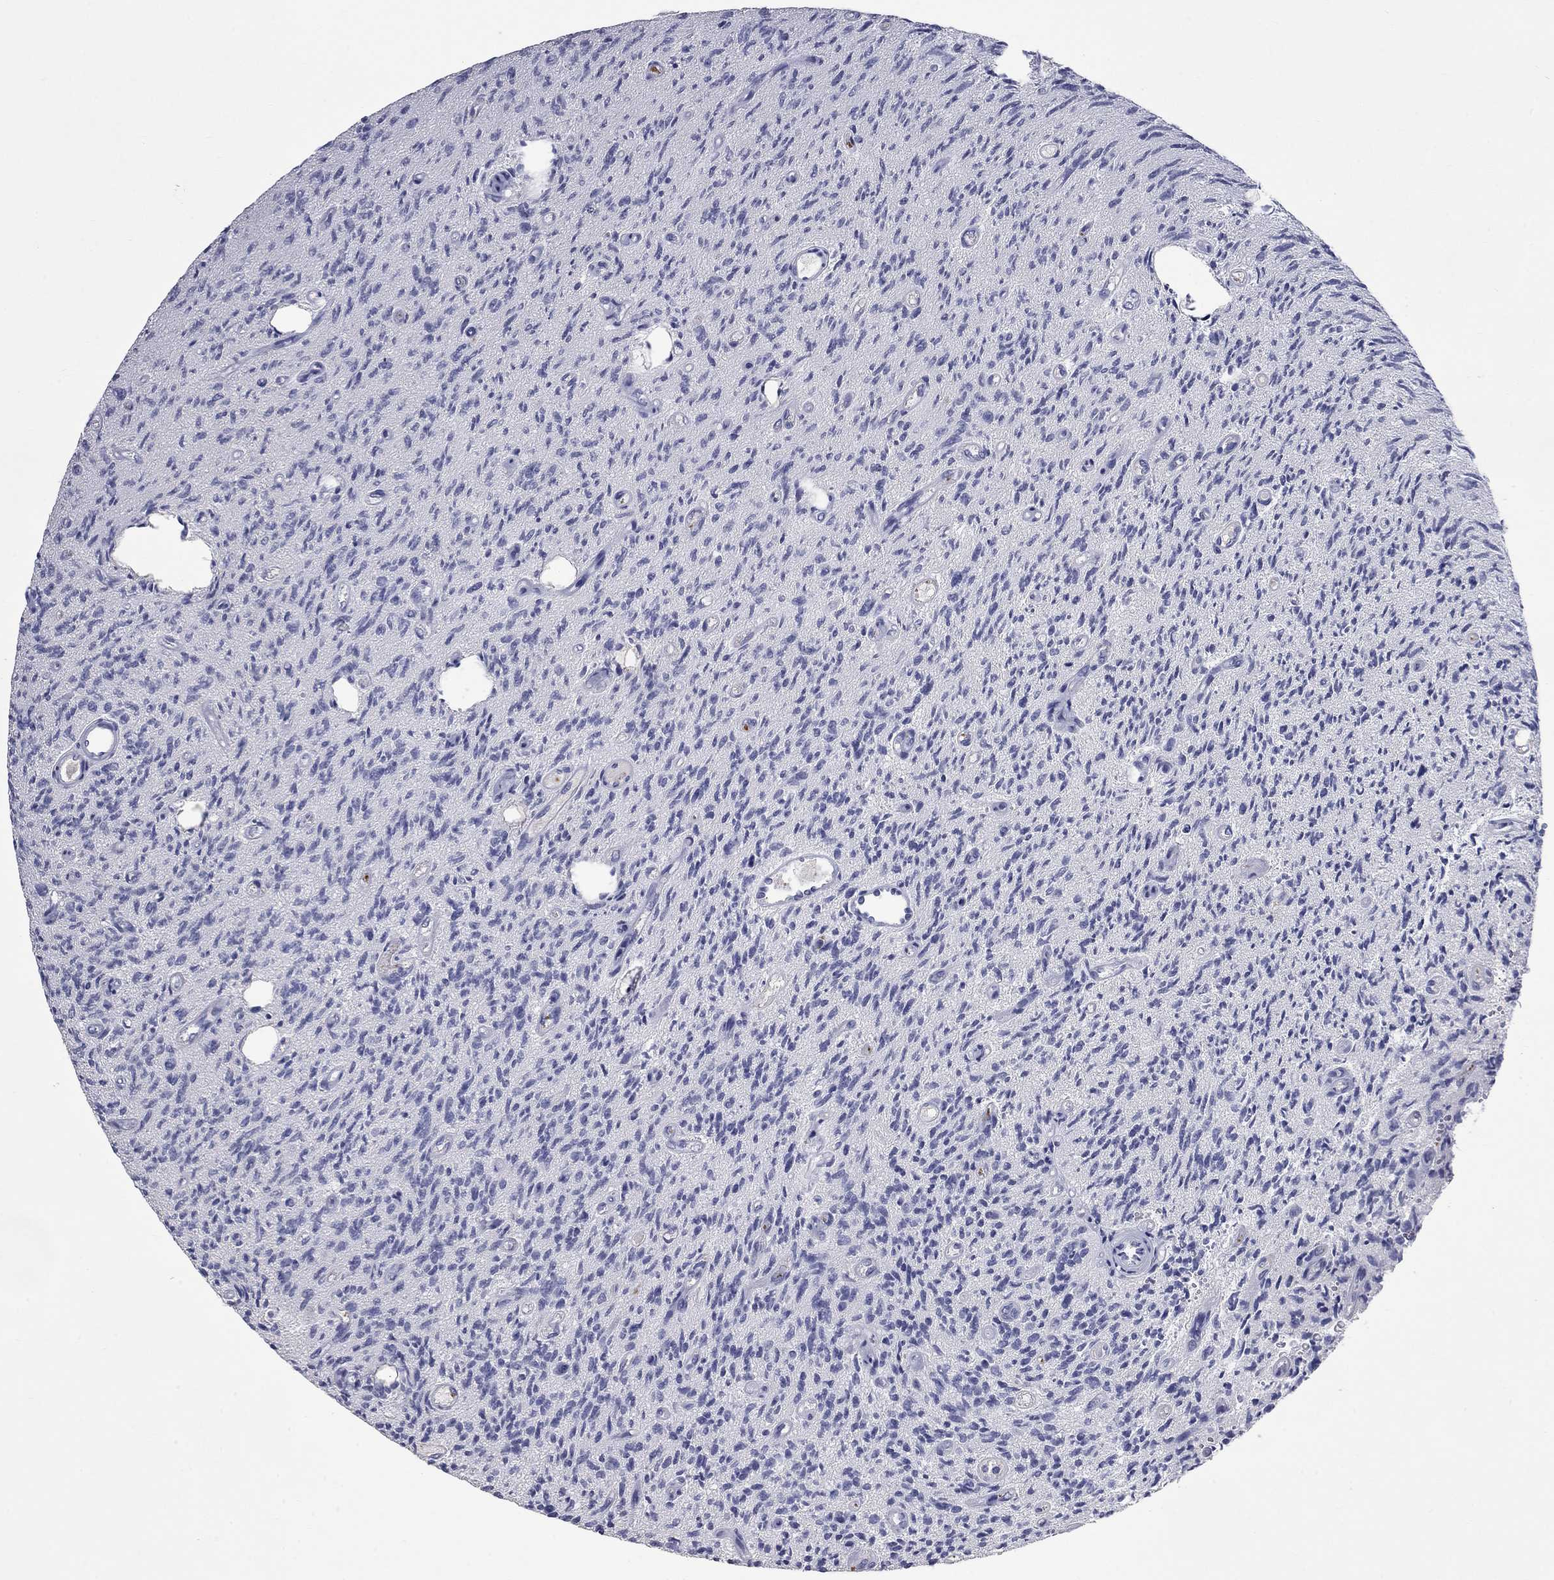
{"staining": {"intensity": "negative", "quantity": "none", "location": "none"}, "tissue": "glioma", "cell_type": "Tumor cells", "image_type": "cancer", "snomed": [{"axis": "morphology", "description": "Glioma, malignant, High grade"}, {"axis": "topography", "description": "Brain"}], "caption": "DAB (3,3'-diaminobenzidine) immunohistochemical staining of malignant glioma (high-grade) exhibits no significant staining in tumor cells. (DAB (3,3'-diaminobenzidine) immunohistochemistry (IHC) visualized using brightfield microscopy, high magnification).", "gene": "PLEK", "patient": {"sex": "male", "age": 64}}